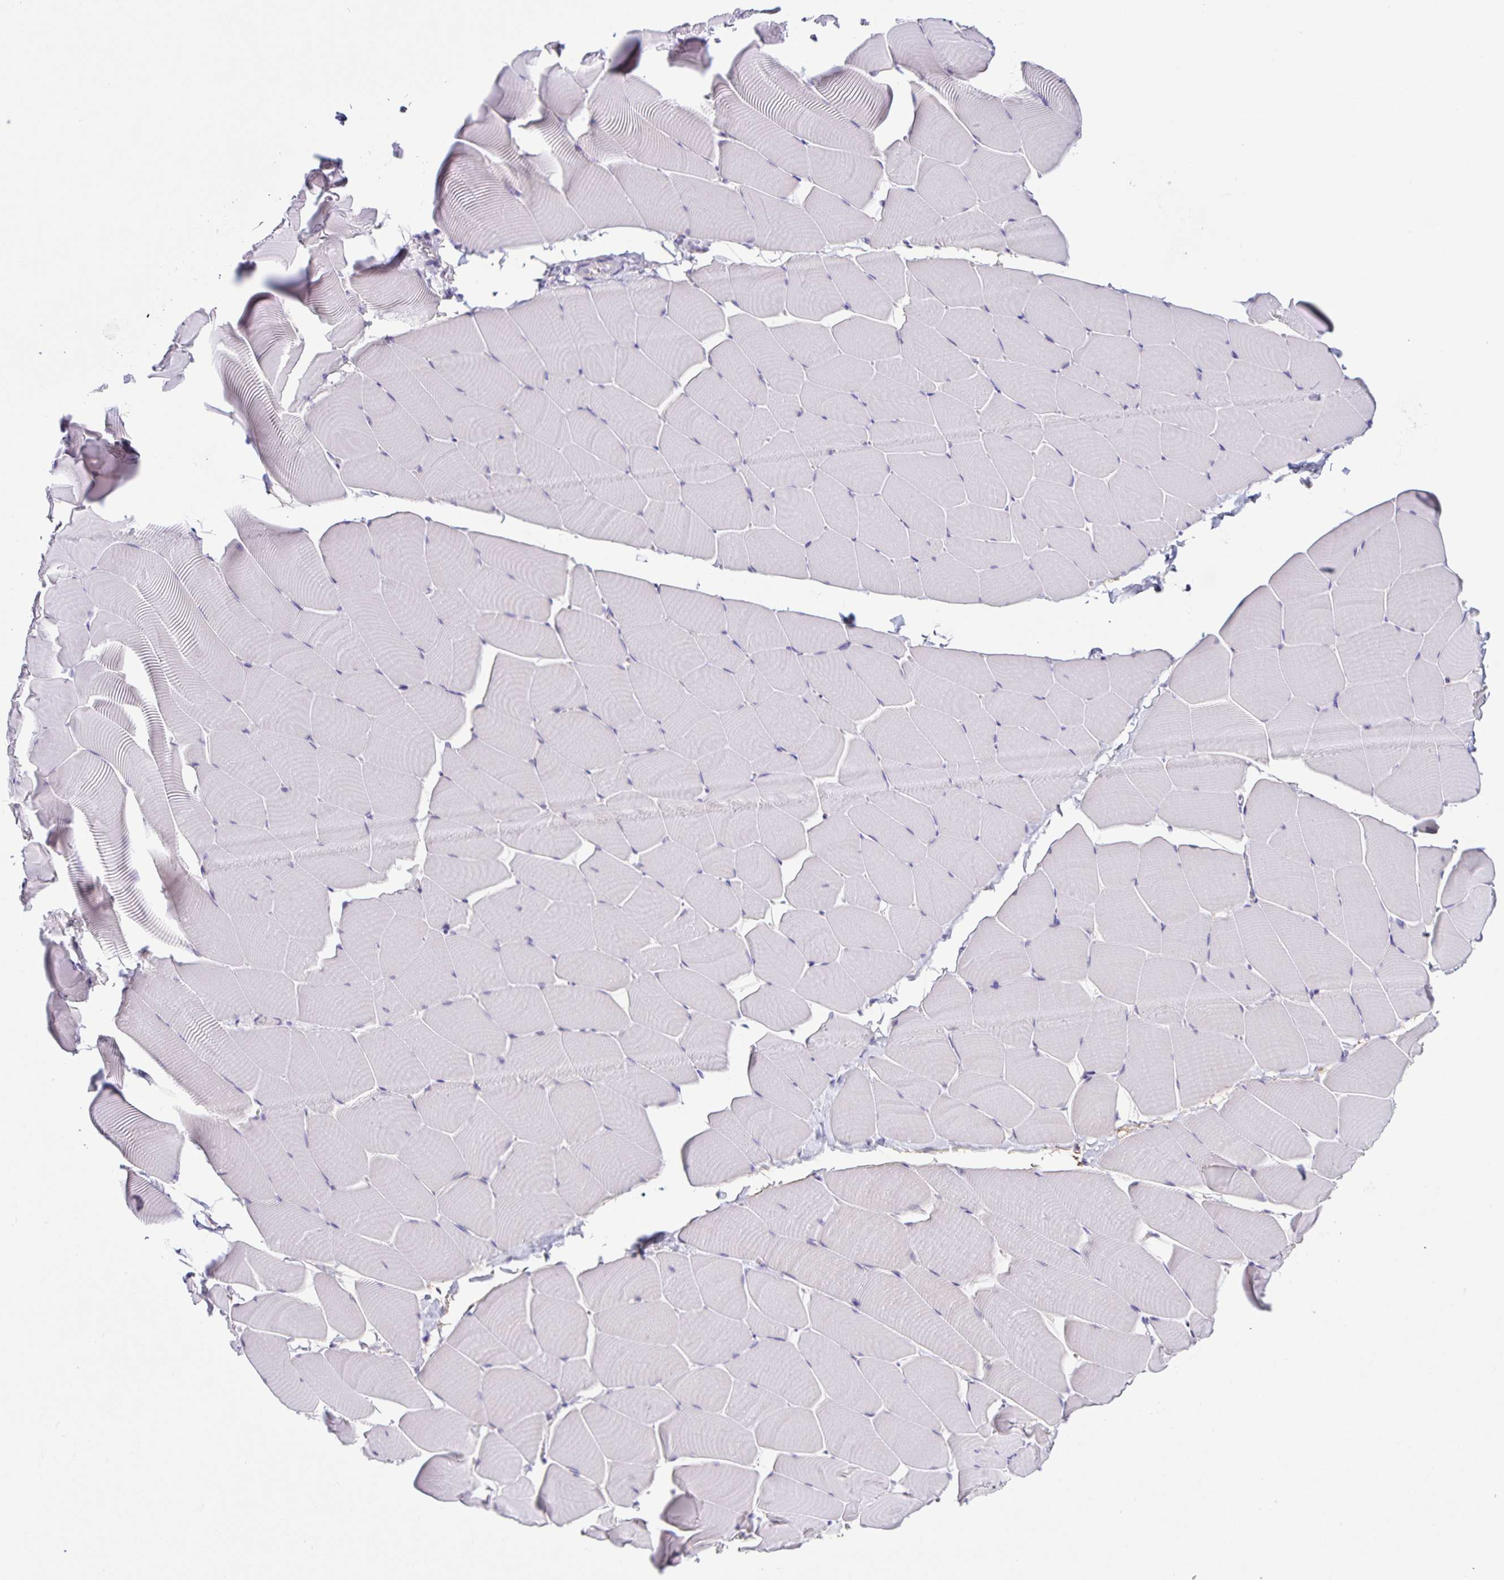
{"staining": {"intensity": "negative", "quantity": "none", "location": "none"}, "tissue": "skeletal muscle", "cell_type": "Myocytes", "image_type": "normal", "snomed": [{"axis": "morphology", "description": "Normal tissue, NOS"}, {"axis": "topography", "description": "Skeletal muscle"}], "caption": "An immunohistochemistry (IHC) photomicrograph of benign skeletal muscle is shown. There is no staining in myocytes of skeletal muscle.", "gene": "STPG4", "patient": {"sex": "male", "age": 25}}